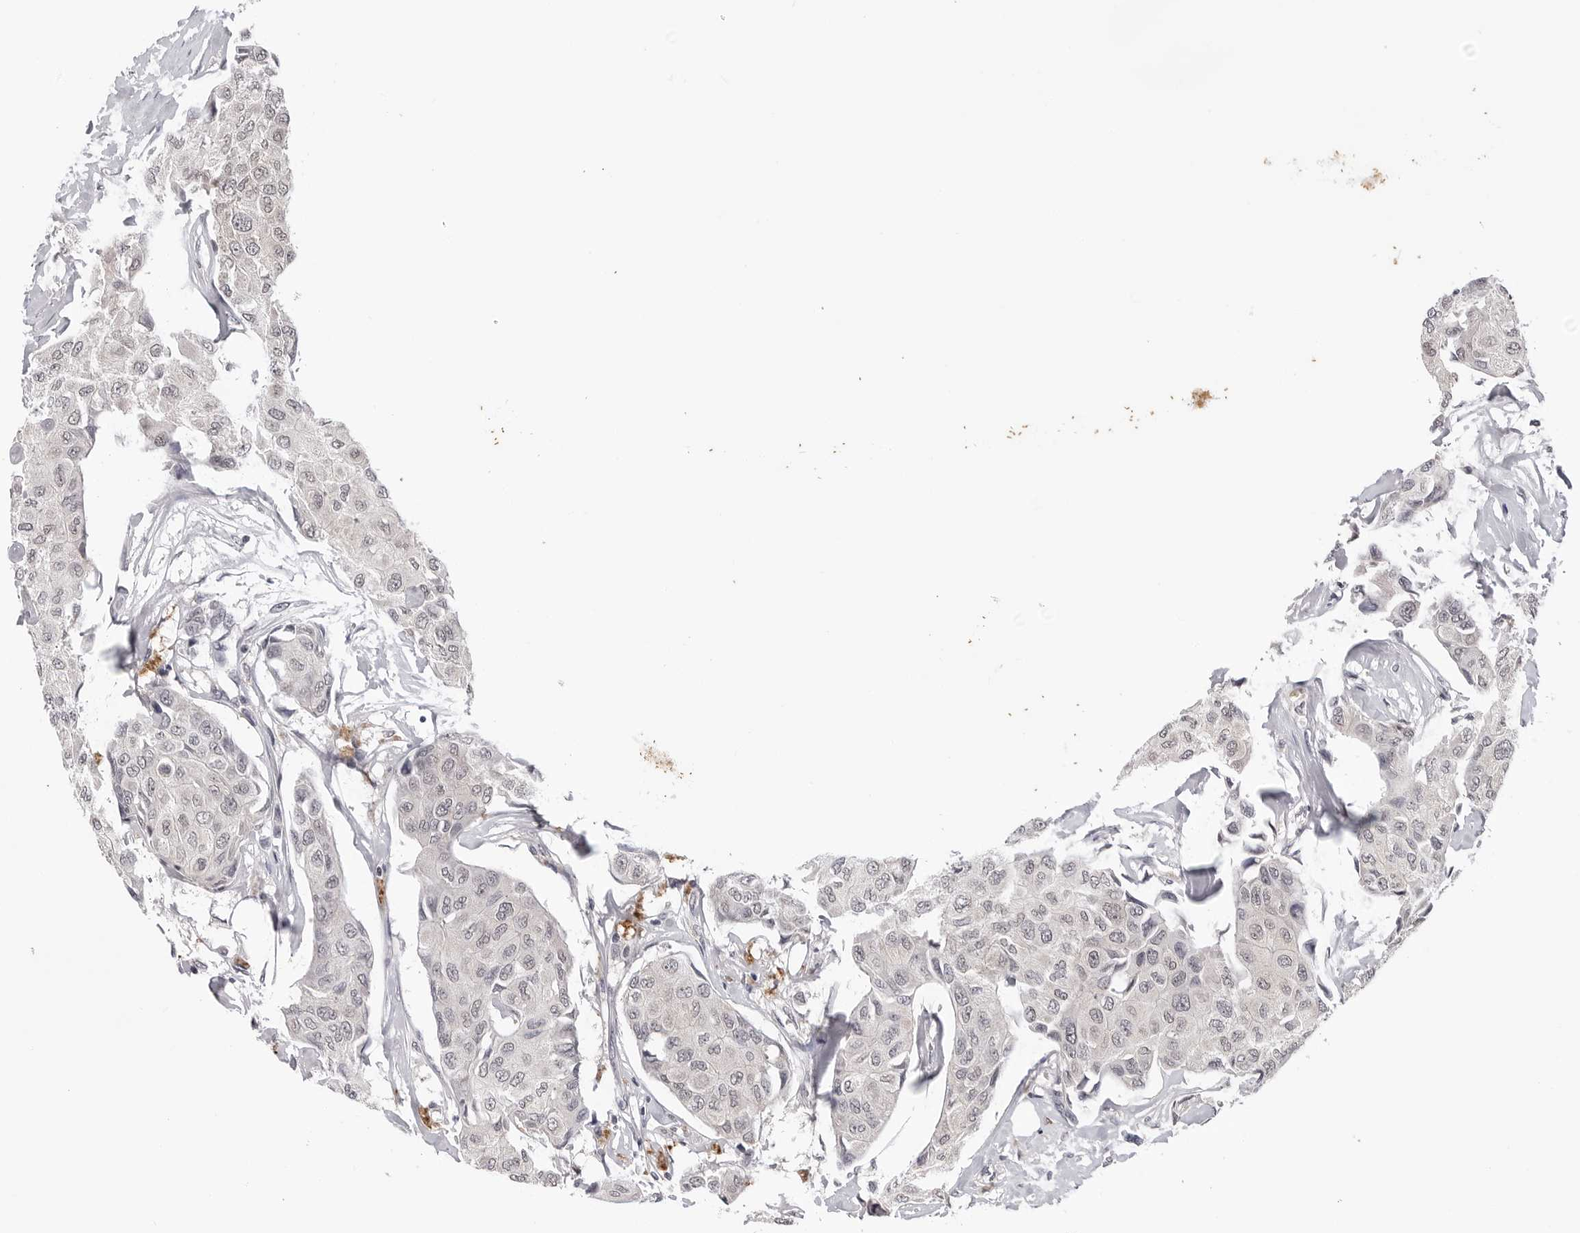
{"staining": {"intensity": "negative", "quantity": "none", "location": "none"}, "tissue": "breast cancer", "cell_type": "Tumor cells", "image_type": "cancer", "snomed": [{"axis": "morphology", "description": "Duct carcinoma"}, {"axis": "topography", "description": "Breast"}], "caption": "This is an immunohistochemistry (IHC) photomicrograph of breast cancer. There is no staining in tumor cells.", "gene": "CDK20", "patient": {"sex": "female", "age": 80}}